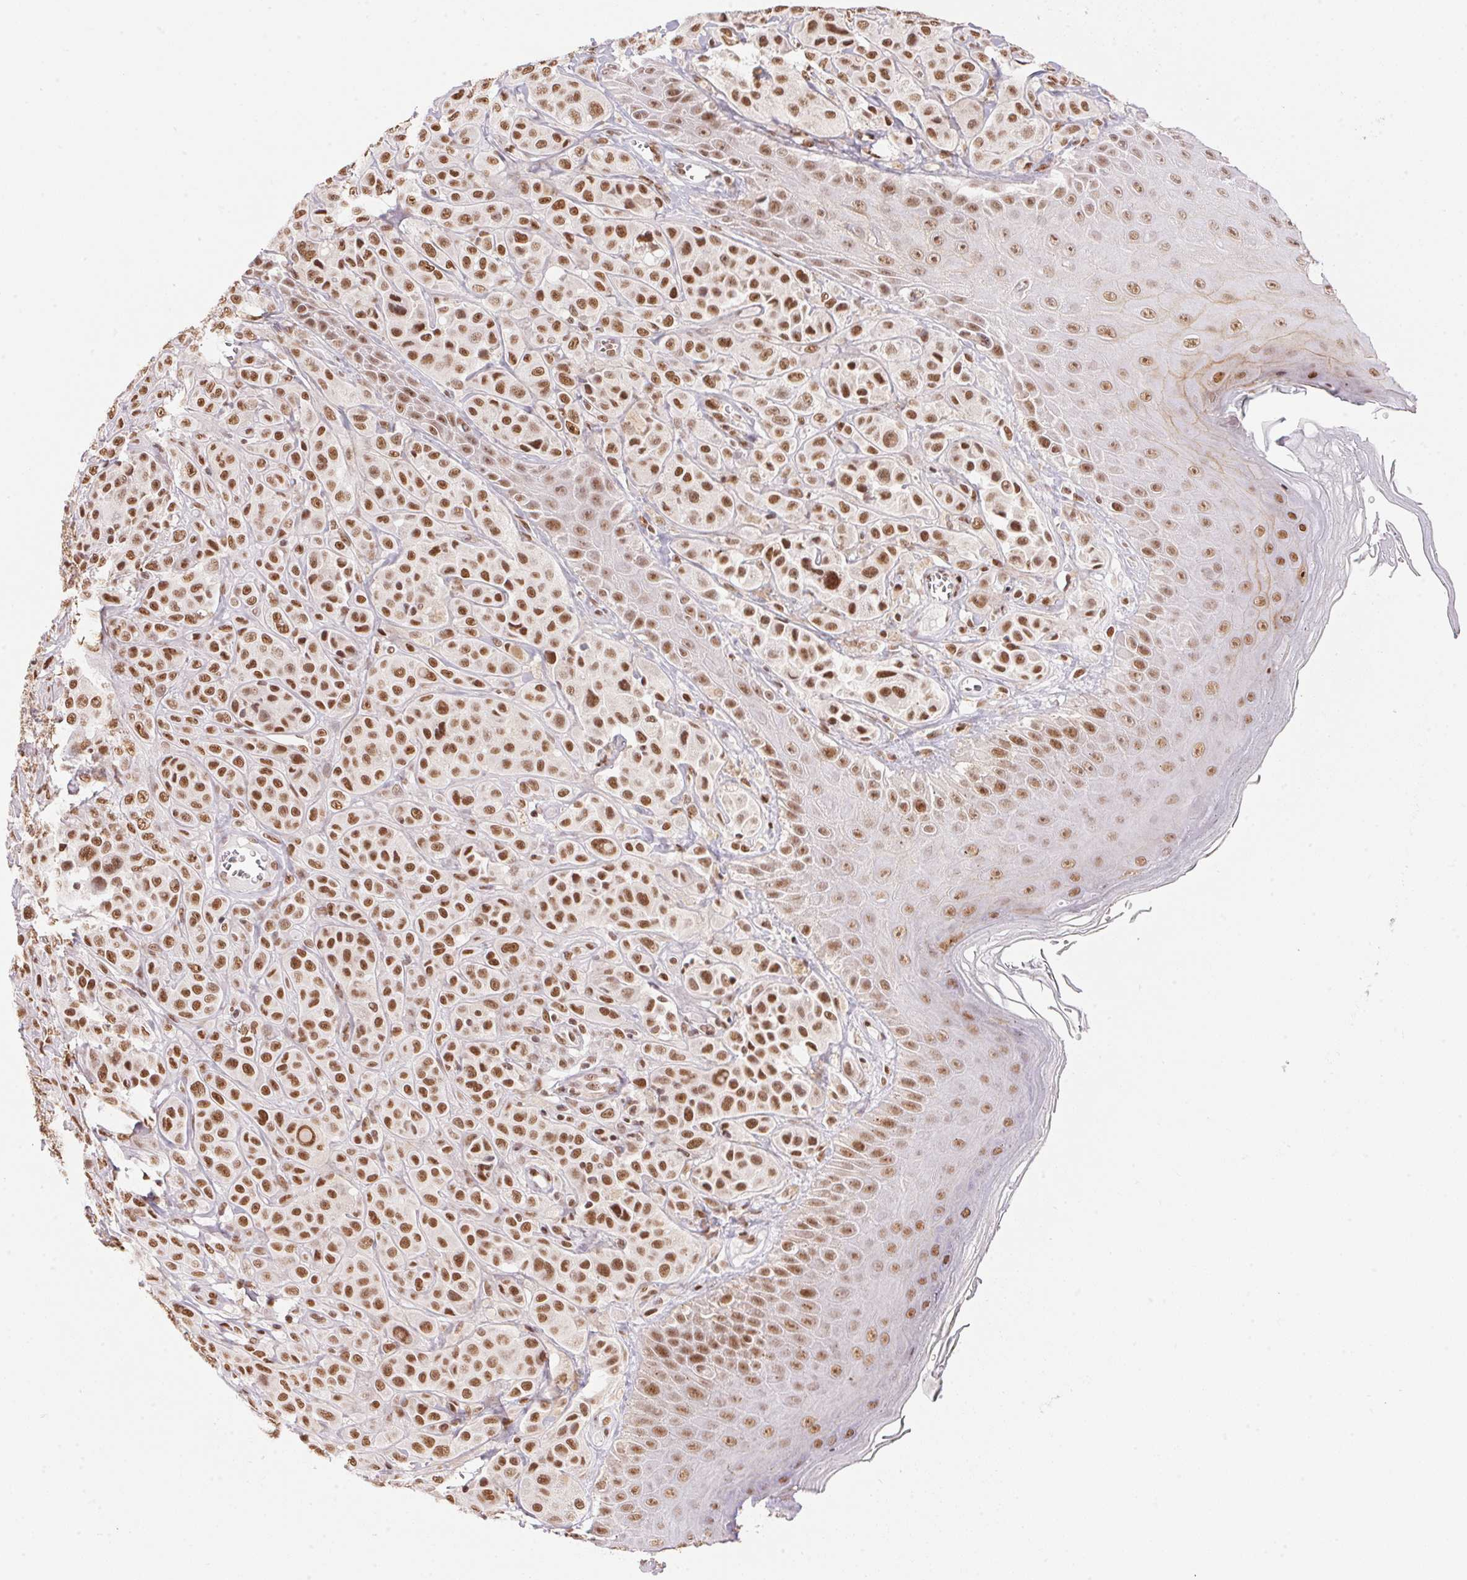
{"staining": {"intensity": "moderate", "quantity": ">75%", "location": "nuclear"}, "tissue": "melanoma", "cell_type": "Tumor cells", "image_type": "cancer", "snomed": [{"axis": "morphology", "description": "Malignant melanoma, NOS"}, {"axis": "topography", "description": "Skin"}], "caption": "The histopathology image shows a brown stain indicating the presence of a protein in the nuclear of tumor cells in melanoma.", "gene": "NFE2L1", "patient": {"sex": "male", "age": 67}}